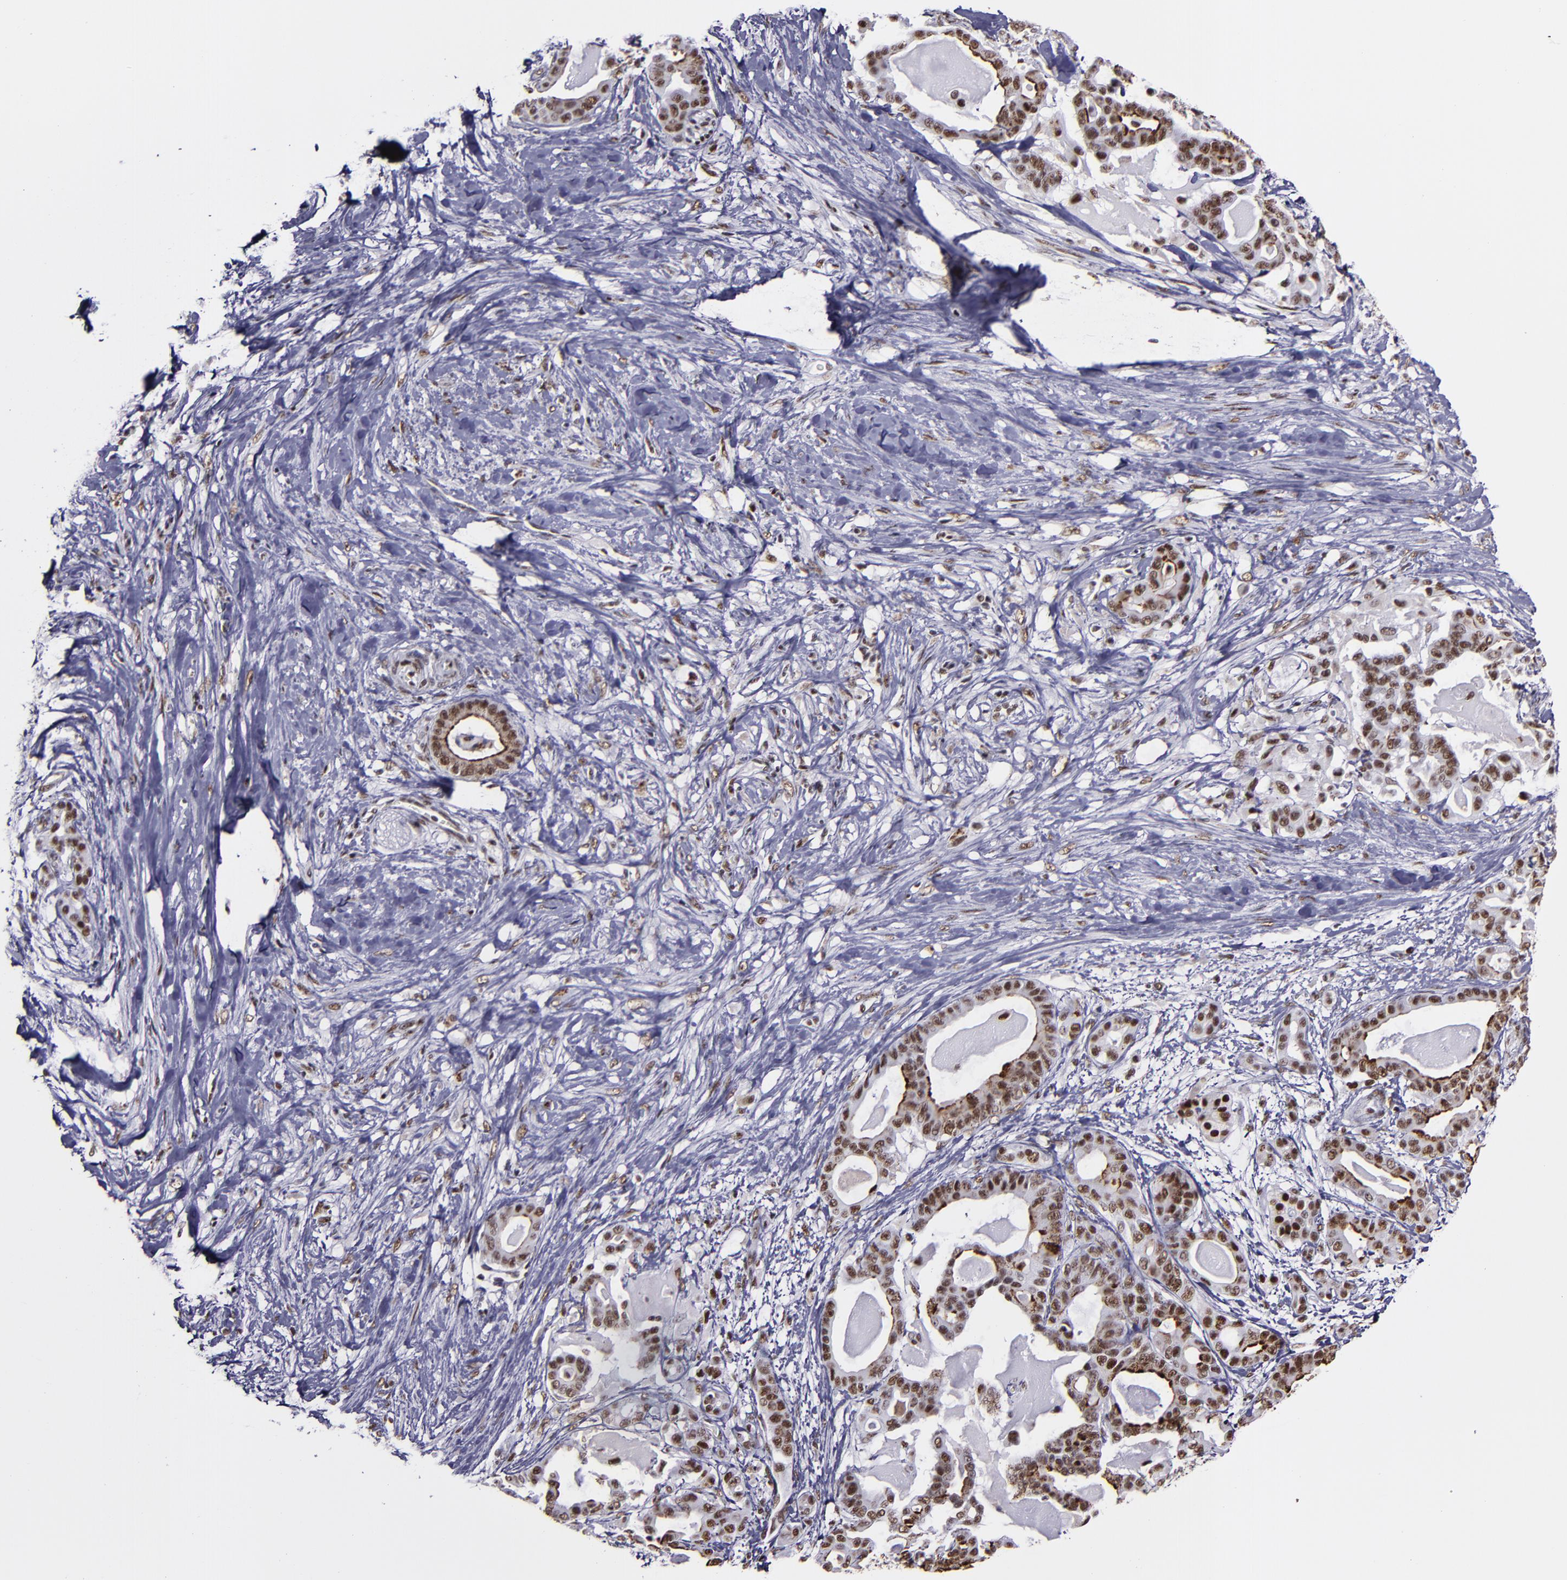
{"staining": {"intensity": "moderate", "quantity": ">75%", "location": "nuclear"}, "tissue": "pancreatic cancer", "cell_type": "Tumor cells", "image_type": "cancer", "snomed": [{"axis": "morphology", "description": "Adenocarcinoma, NOS"}, {"axis": "topography", "description": "Pancreas"}], "caption": "Protein staining of pancreatic cancer (adenocarcinoma) tissue displays moderate nuclear positivity in approximately >75% of tumor cells.", "gene": "PPP4R3A", "patient": {"sex": "male", "age": 63}}